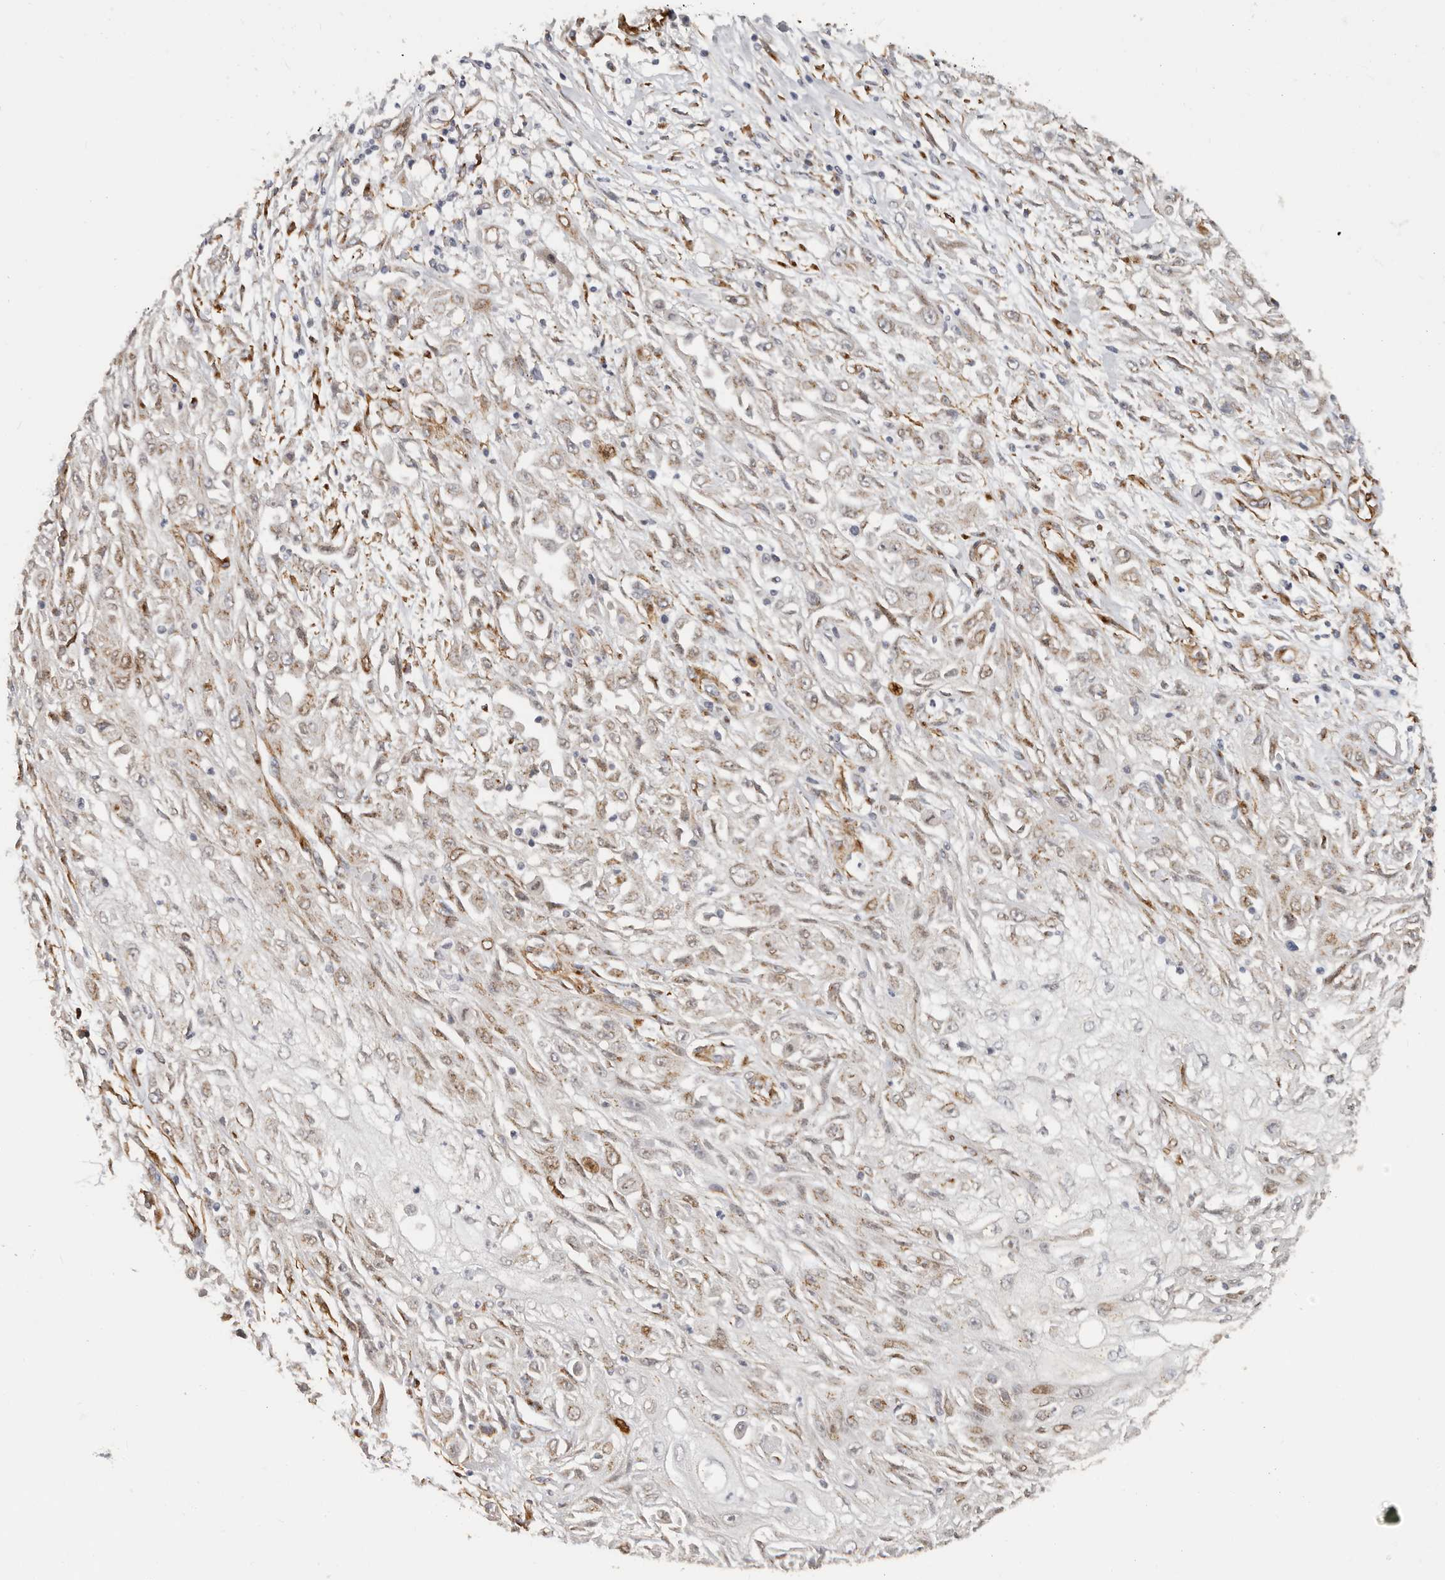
{"staining": {"intensity": "weak", "quantity": "25%-75%", "location": "cytoplasmic/membranous,nuclear"}, "tissue": "skin cancer", "cell_type": "Tumor cells", "image_type": "cancer", "snomed": [{"axis": "morphology", "description": "Squamous cell carcinoma, NOS"}, {"axis": "morphology", "description": "Squamous cell carcinoma, metastatic, NOS"}, {"axis": "topography", "description": "Skin"}, {"axis": "topography", "description": "Lymph node"}], "caption": "This micrograph reveals immunohistochemistry staining of skin metastatic squamous cell carcinoma, with low weak cytoplasmic/membranous and nuclear expression in about 25%-75% of tumor cells.", "gene": "RABAC1", "patient": {"sex": "male", "age": 75}}